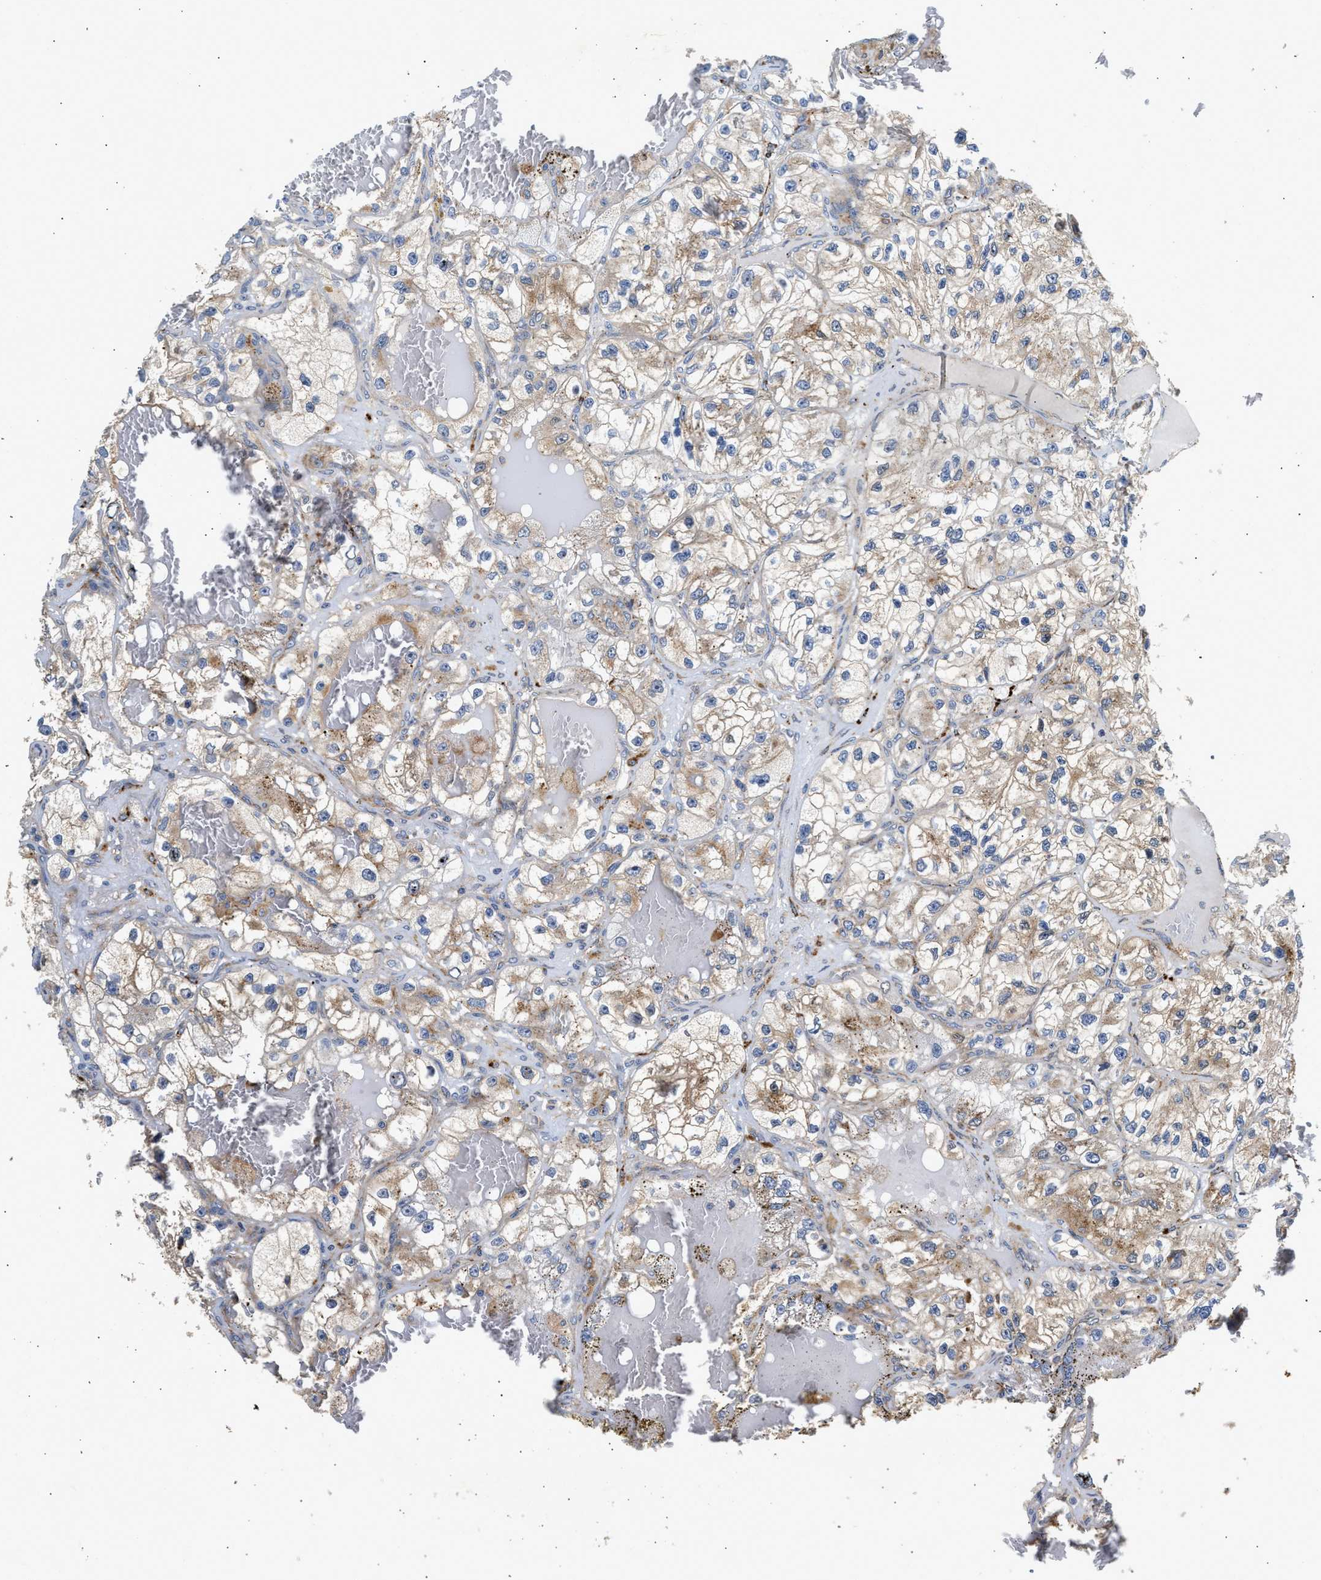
{"staining": {"intensity": "moderate", "quantity": ">75%", "location": "cytoplasmic/membranous"}, "tissue": "renal cancer", "cell_type": "Tumor cells", "image_type": "cancer", "snomed": [{"axis": "morphology", "description": "Adenocarcinoma, NOS"}, {"axis": "topography", "description": "Kidney"}], "caption": "Brown immunohistochemical staining in renal cancer (adenocarcinoma) displays moderate cytoplasmic/membranous staining in about >75% of tumor cells.", "gene": "AMZ1", "patient": {"sex": "female", "age": 57}}